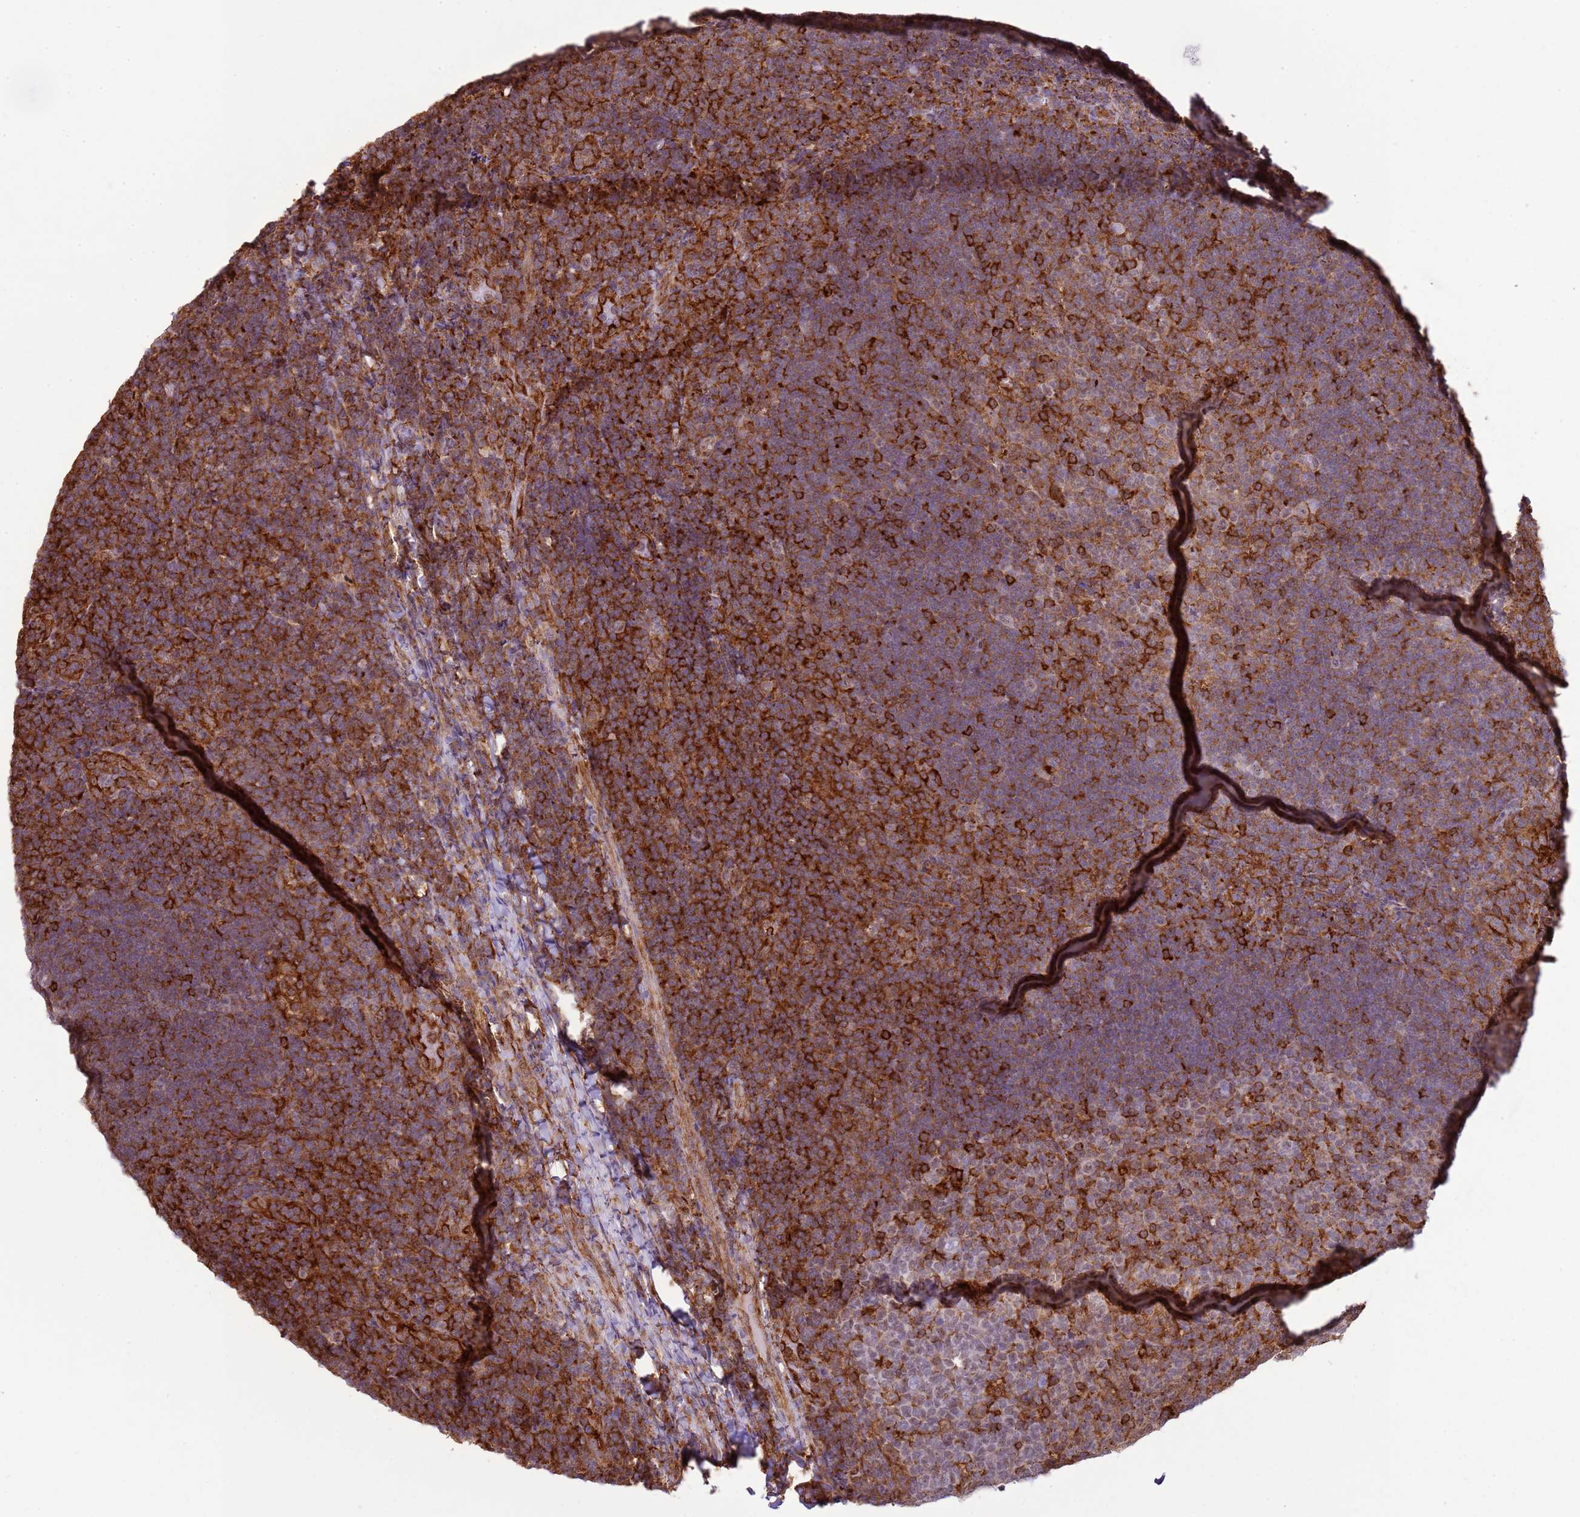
{"staining": {"intensity": "strong", "quantity": "<25%", "location": "cytoplasmic/membranous"}, "tissue": "tonsil", "cell_type": "Germinal center cells", "image_type": "normal", "snomed": [{"axis": "morphology", "description": "Normal tissue, NOS"}, {"axis": "topography", "description": "Tonsil"}], "caption": "An immunohistochemistry histopathology image of benign tissue is shown. Protein staining in brown labels strong cytoplasmic/membranous positivity in tonsil within germinal center cells.", "gene": "GABRE", "patient": {"sex": "female", "age": 10}}